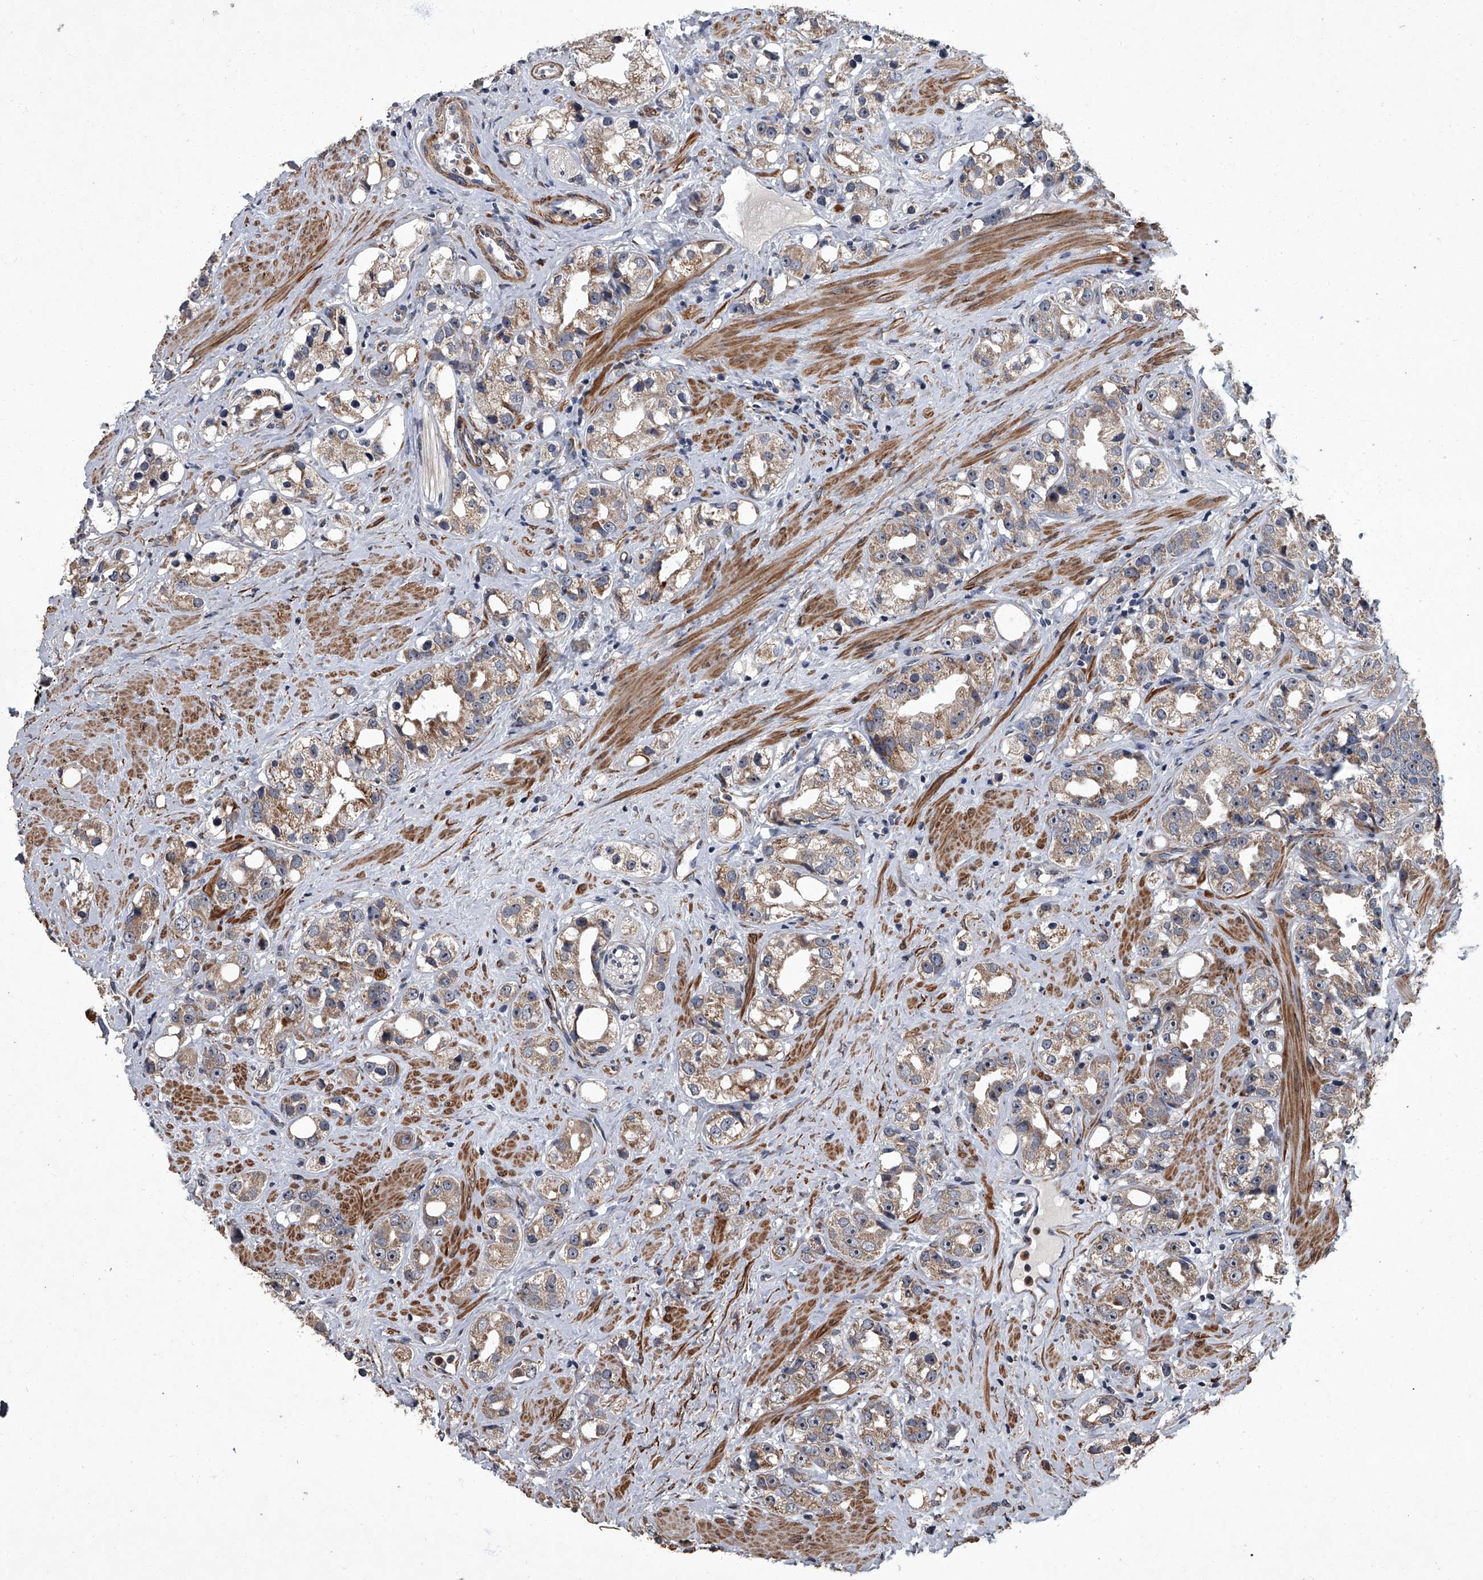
{"staining": {"intensity": "weak", "quantity": "25%-75%", "location": "cytoplasmic/membranous"}, "tissue": "prostate cancer", "cell_type": "Tumor cells", "image_type": "cancer", "snomed": [{"axis": "morphology", "description": "Adenocarcinoma, NOS"}, {"axis": "topography", "description": "Prostate"}], "caption": "High-magnification brightfield microscopy of prostate adenocarcinoma stained with DAB (3,3'-diaminobenzidine) (brown) and counterstained with hematoxylin (blue). tumor cells exhibit weak cytoplasmic/membranous staining is present in about25%-75% of cells. (DAB = brown stain, brightfield microscopy at high magnification).", "gene": "SIRT4", "patient": {"sex": "male", "age": 79}}